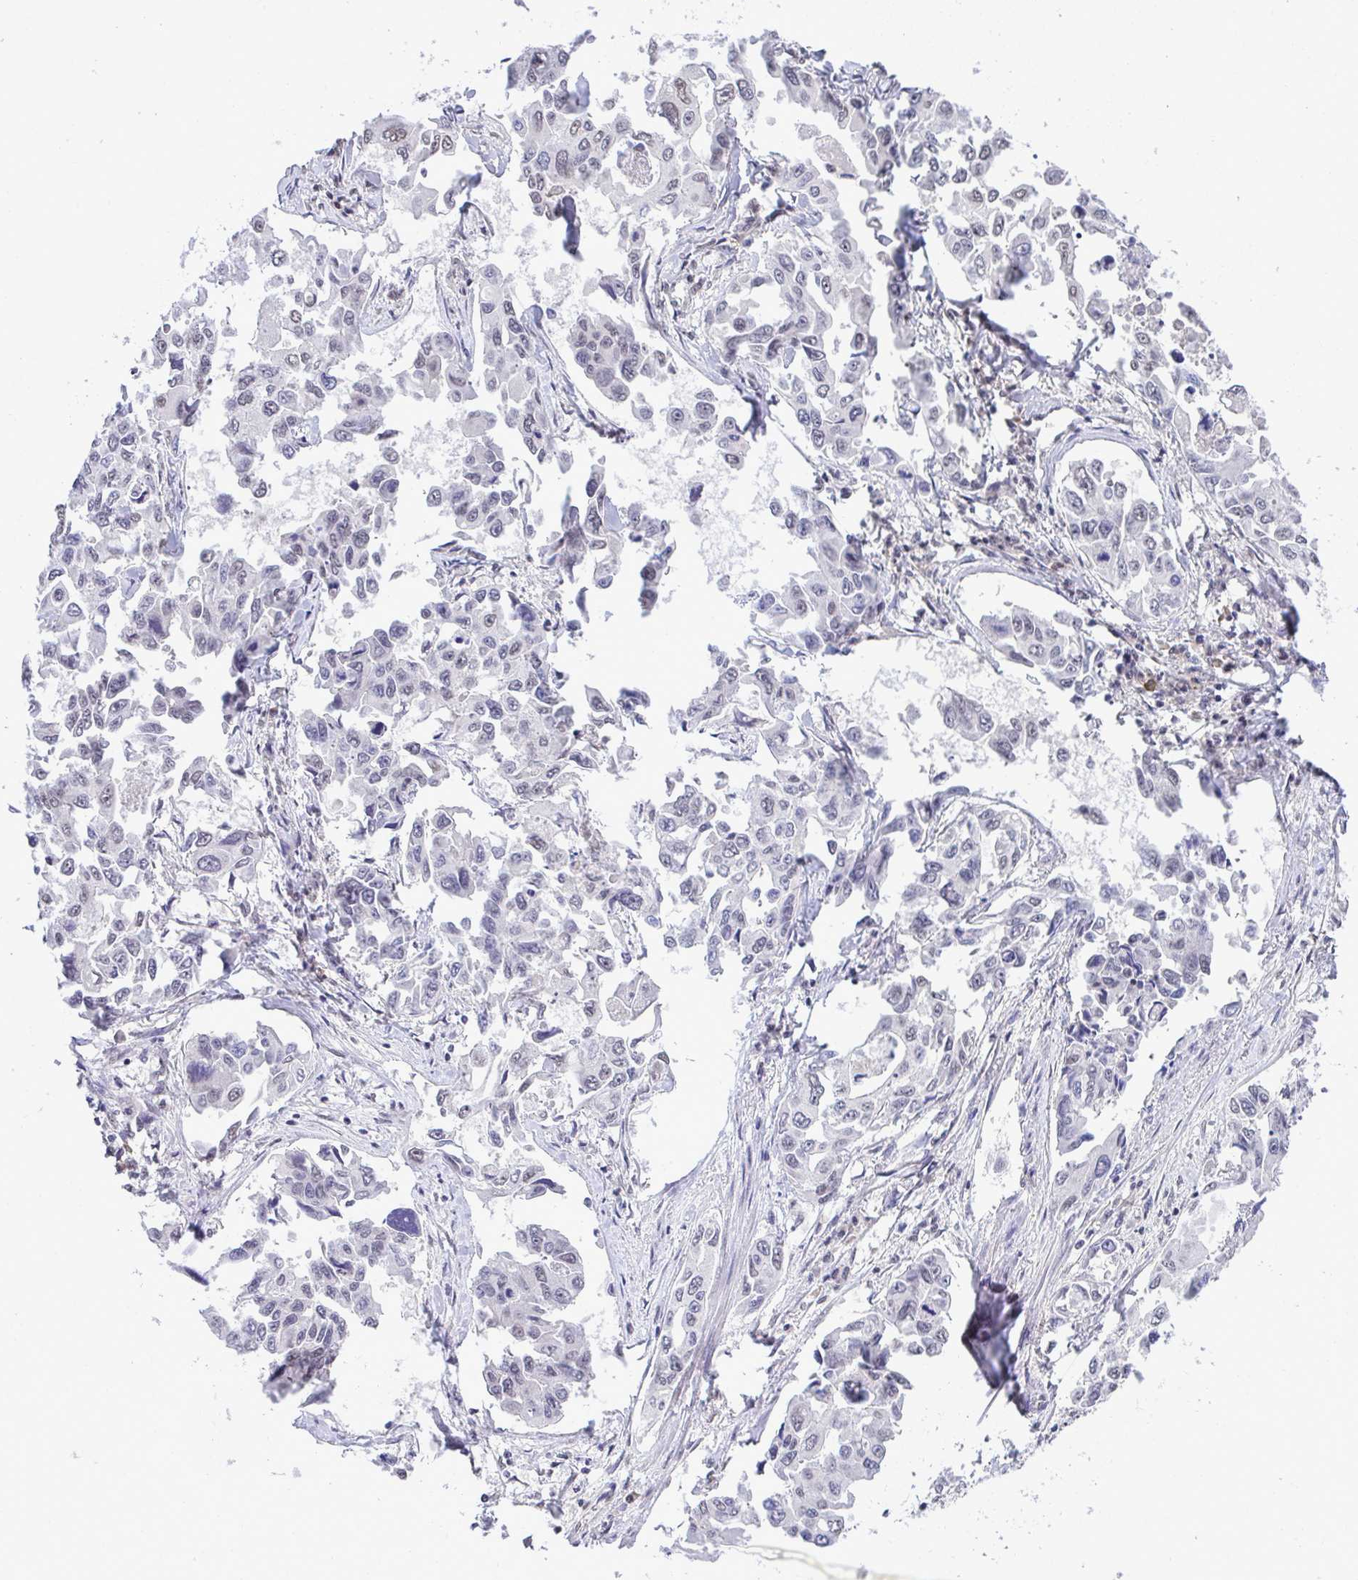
{"staining": {"intensity": "weak", "quantity": "<25%", "location": "nuclear"}, "tissue": "lung cancer", "cell_type": "Tumor cells", "image_type": "cancer", "snomed": [{"axis": "morphology", "description": "Adenocarcinoma, NOS"}, {"axis": "topography", "description": "Lung"}], "caption": "Immunohistochemical staining of human adenocarcinoma (lung) displays no significant positivity in tumor cells.", "gene": "C9orf64", "patient": {"sex": "male", "age": 64}}